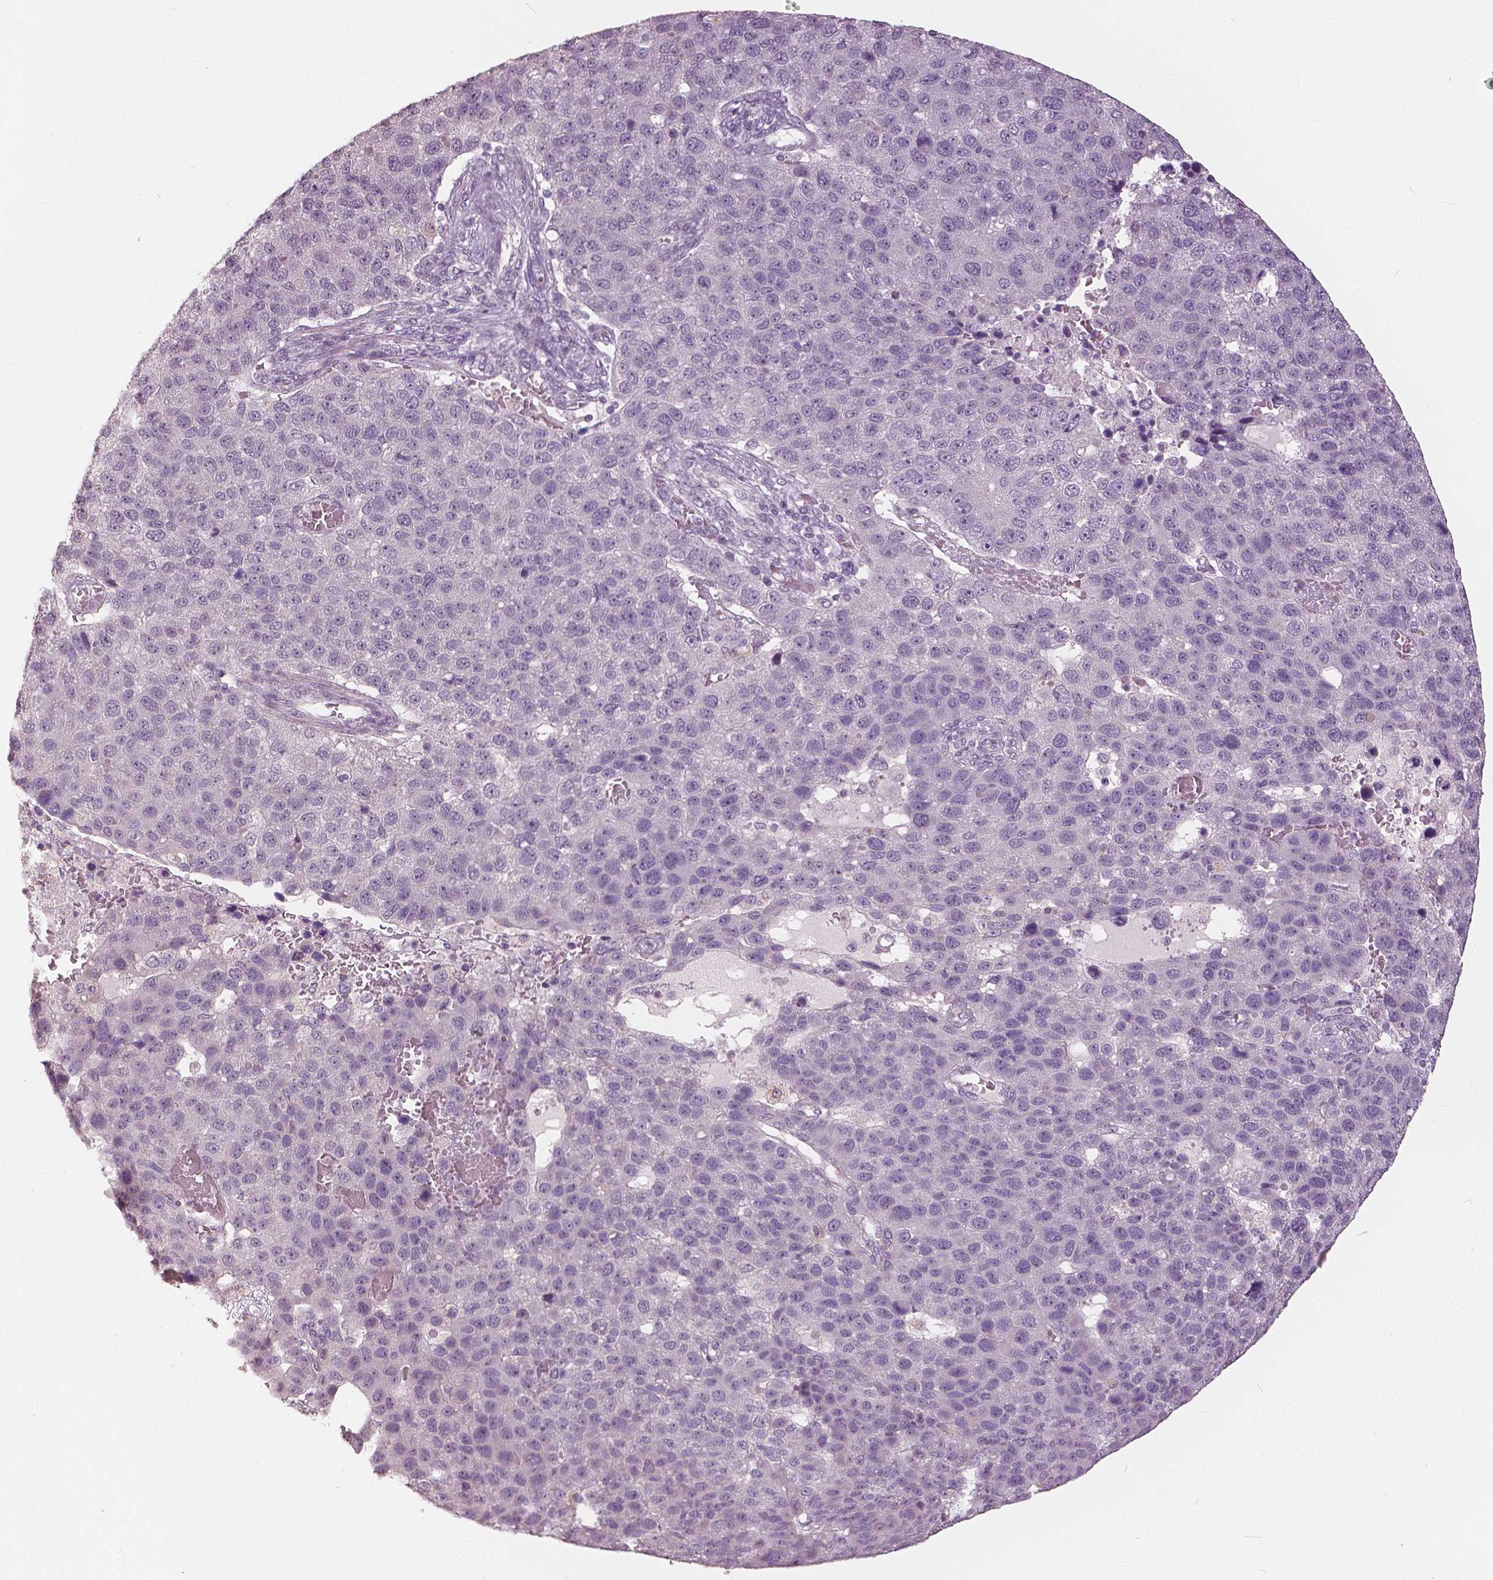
{"staining": {"intensity": "negative", "quantity": "none", "location": "none"}, "tissue": "pancreatic cancer", "cell_type": "Tumor cells", "image_type": "cancer", "snomed": [{"axis": "morphology", "description": "Adenocarcinoma, NOS"}, {"axis": "topography", "description": "Pancreas"}], "caption": "Immunohistochemical staining of human pancreatic adenocarcinoma displays no significant positivity in tumor cells. The staining was performed using DAB to visualize the protein expression in brown, while the nuclei were stained in blue with hematoxylin (Magnification: 20x).", "gene": "NANOG", "patient": {"sex": "female", "age": 61}}